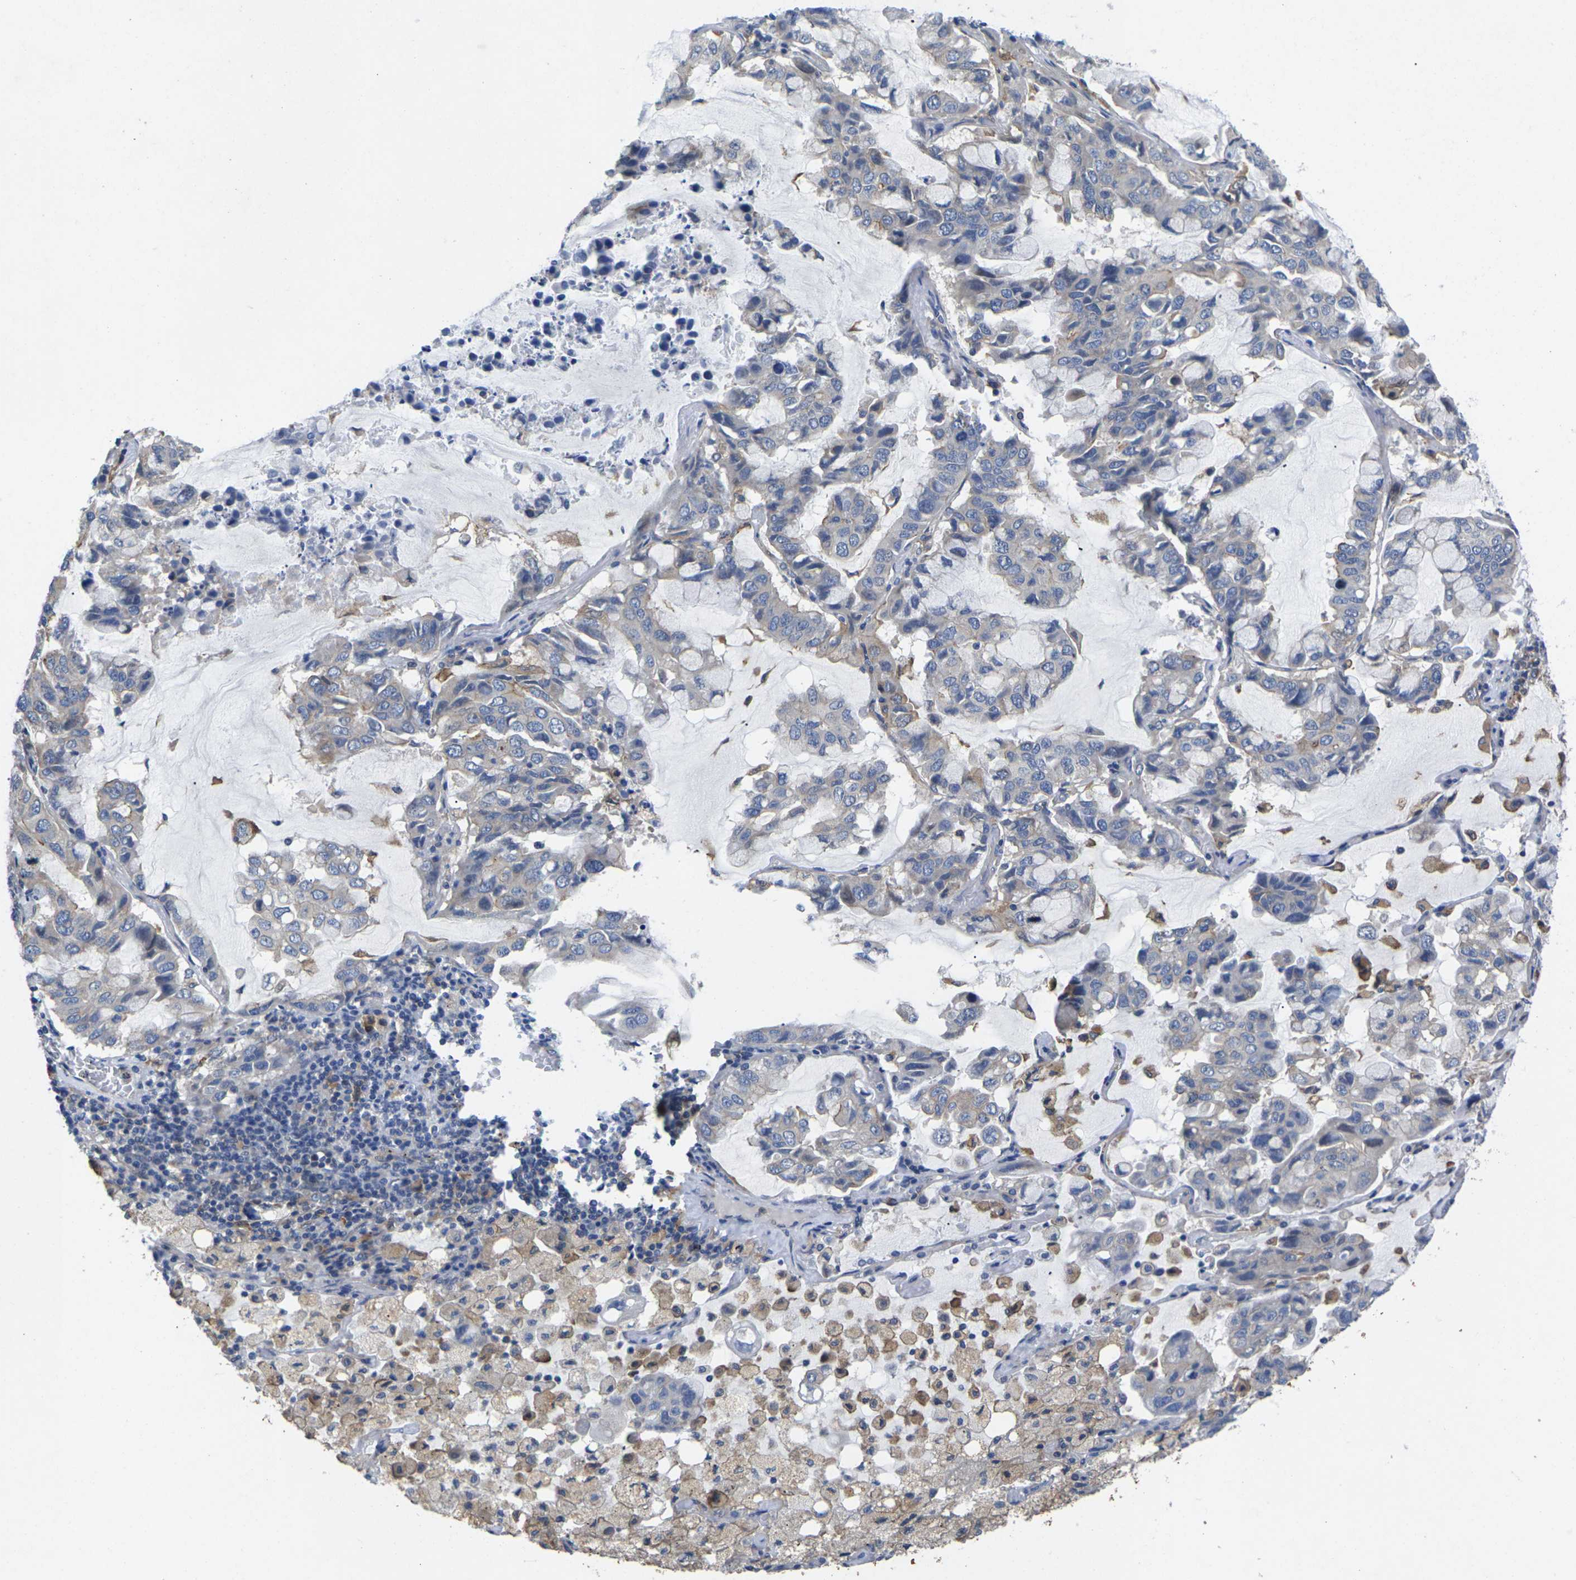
{"staining": {"intensity": "negative", "quantity": "none", "location": "none"}, "tissue": "lung cancer", "cell_type": "Tumor cells", "image_type": "cancer", "snomed": [{"axis": "morphology", "description": "Adenocarcinoma, NOS"}, {"axis": "topography", "description": "Lung"}], "caption": "Histopathology image shows no protein positivity in tumor cells of lung adenocarcinoma tissue.", "gene": "SCNN1A", "patient": {"sex": "male", "age": 64}}